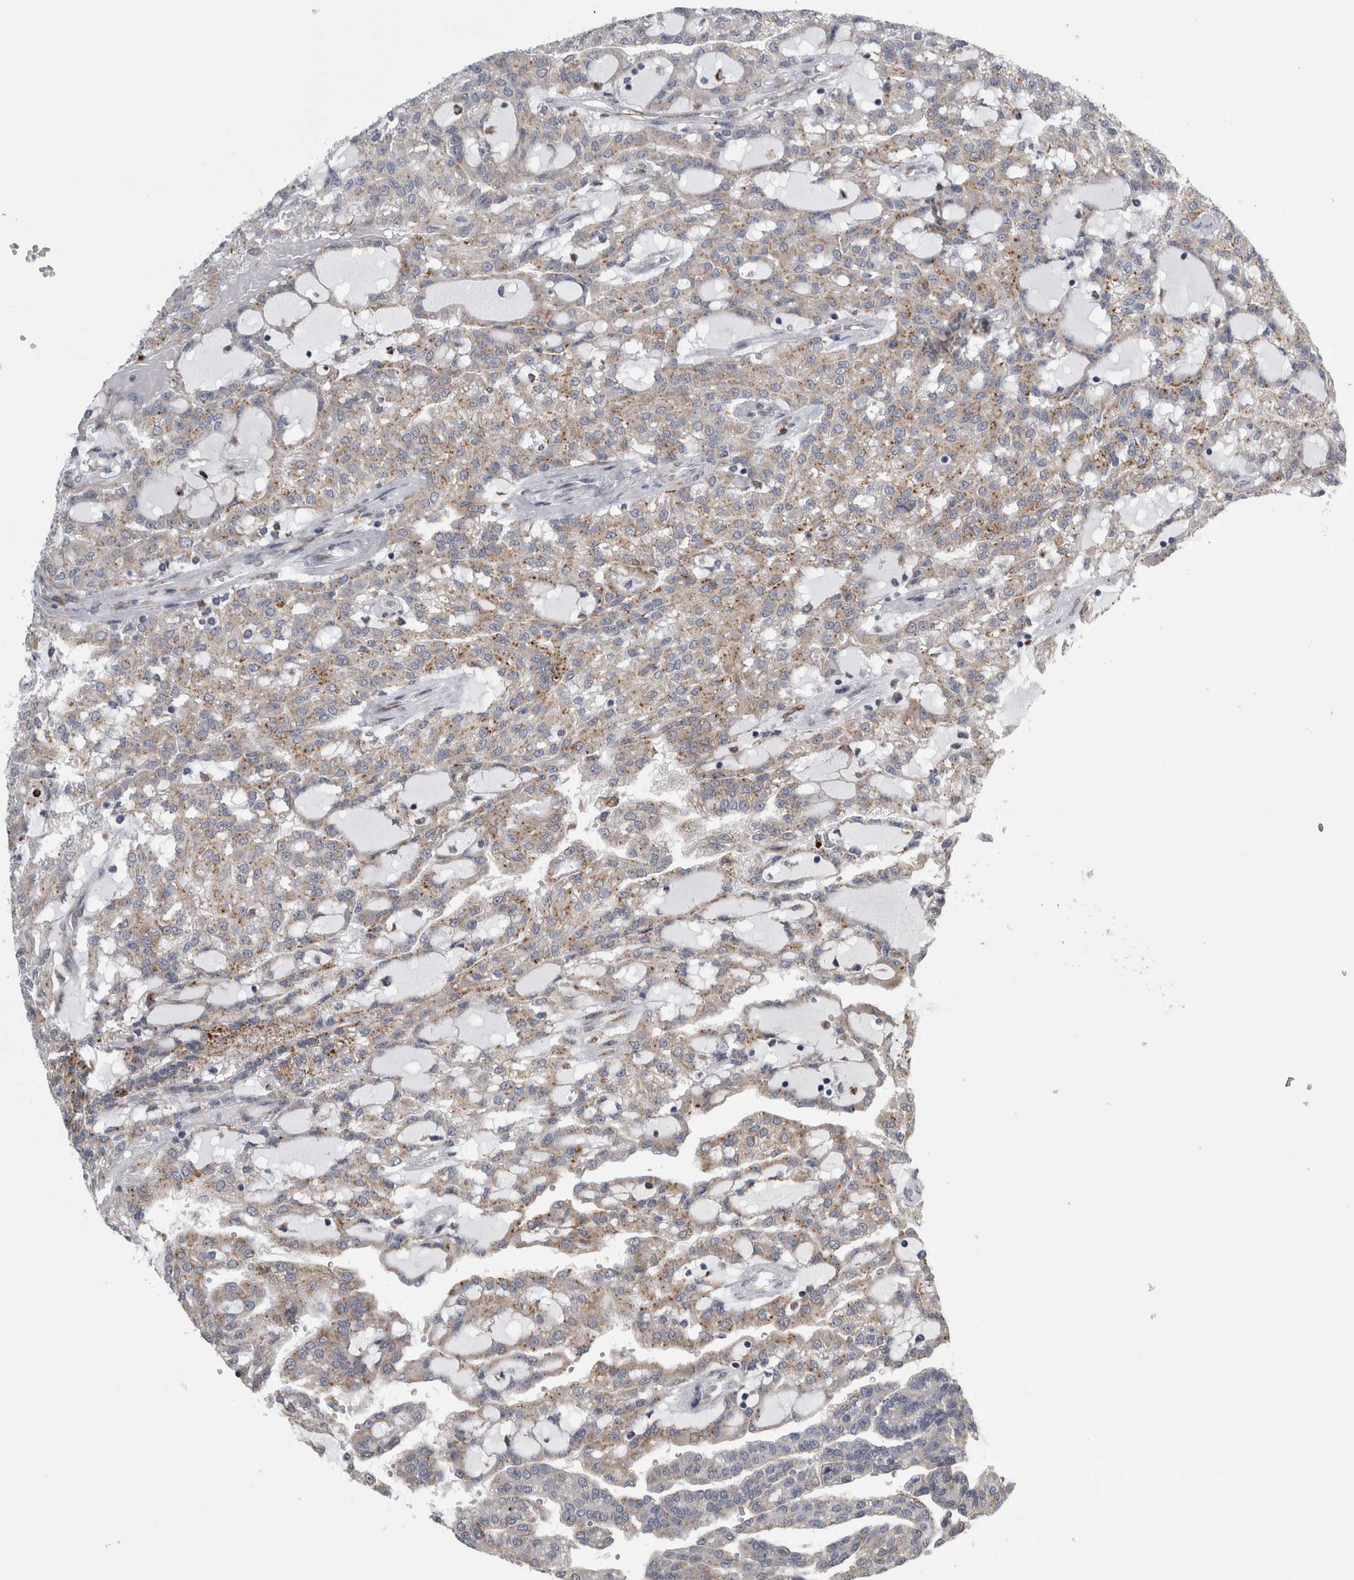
{"staining": {"intensity": "weak", "quantity": "25%-75%", "location": "cytoplasmic/membranous"}, "tissue": "renal cancer", "cell_type": "Tumor cells", "image_type": "cancer", "snomed": [{"axis": "morphology", "description": "Adenocarcinoma, NOS"}, {"axis": "topography", "description": "Kidney"}], "caption": "High-power microscopy captured an immunohistochemistry histopathology image of renal cancer, revealing weak cytoplasmic/membranous expression in about 25%-75% of tumor cells.", "gene": "FHIP2B", "patient": {"sex": "male", "age": 63}}